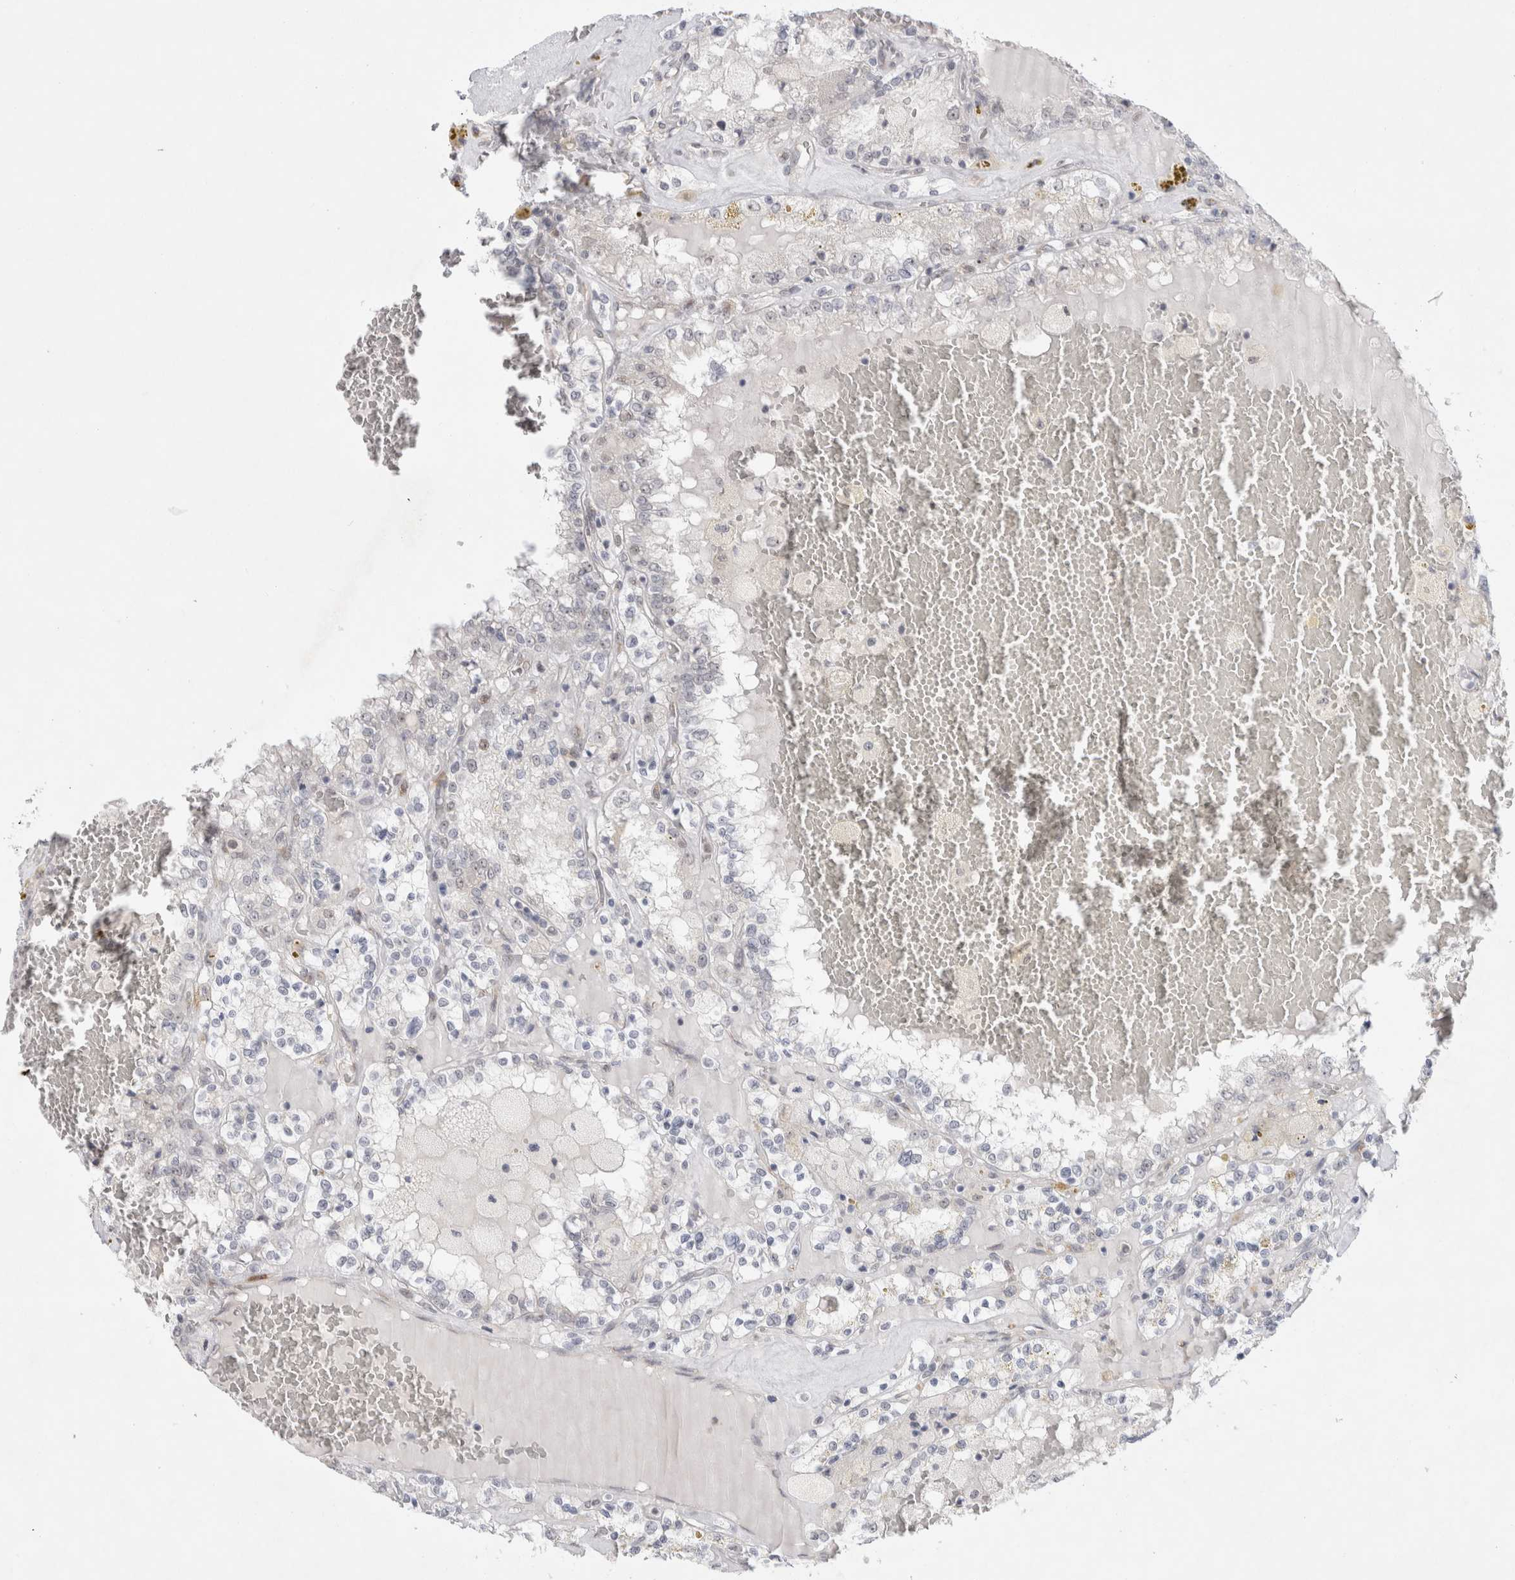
{"staining": {"intensity": "negative", "quantity": "none", "location": "none"}, "tissue": "renal cancer", "cell_type": "Tumor cells", "image_type": "cancer", "snomed": [{"axis": "morphology", "description": "Adenocarcinoma, NOS"}, {"axis": "topography", "description": "Kidney"}], "caption": "Image shows no significant protein staining in tumor cells of renal cancer (adenocarcinoma).", "gene": "TRMT1L", "patient": {"sex": "female", "age": 56}}